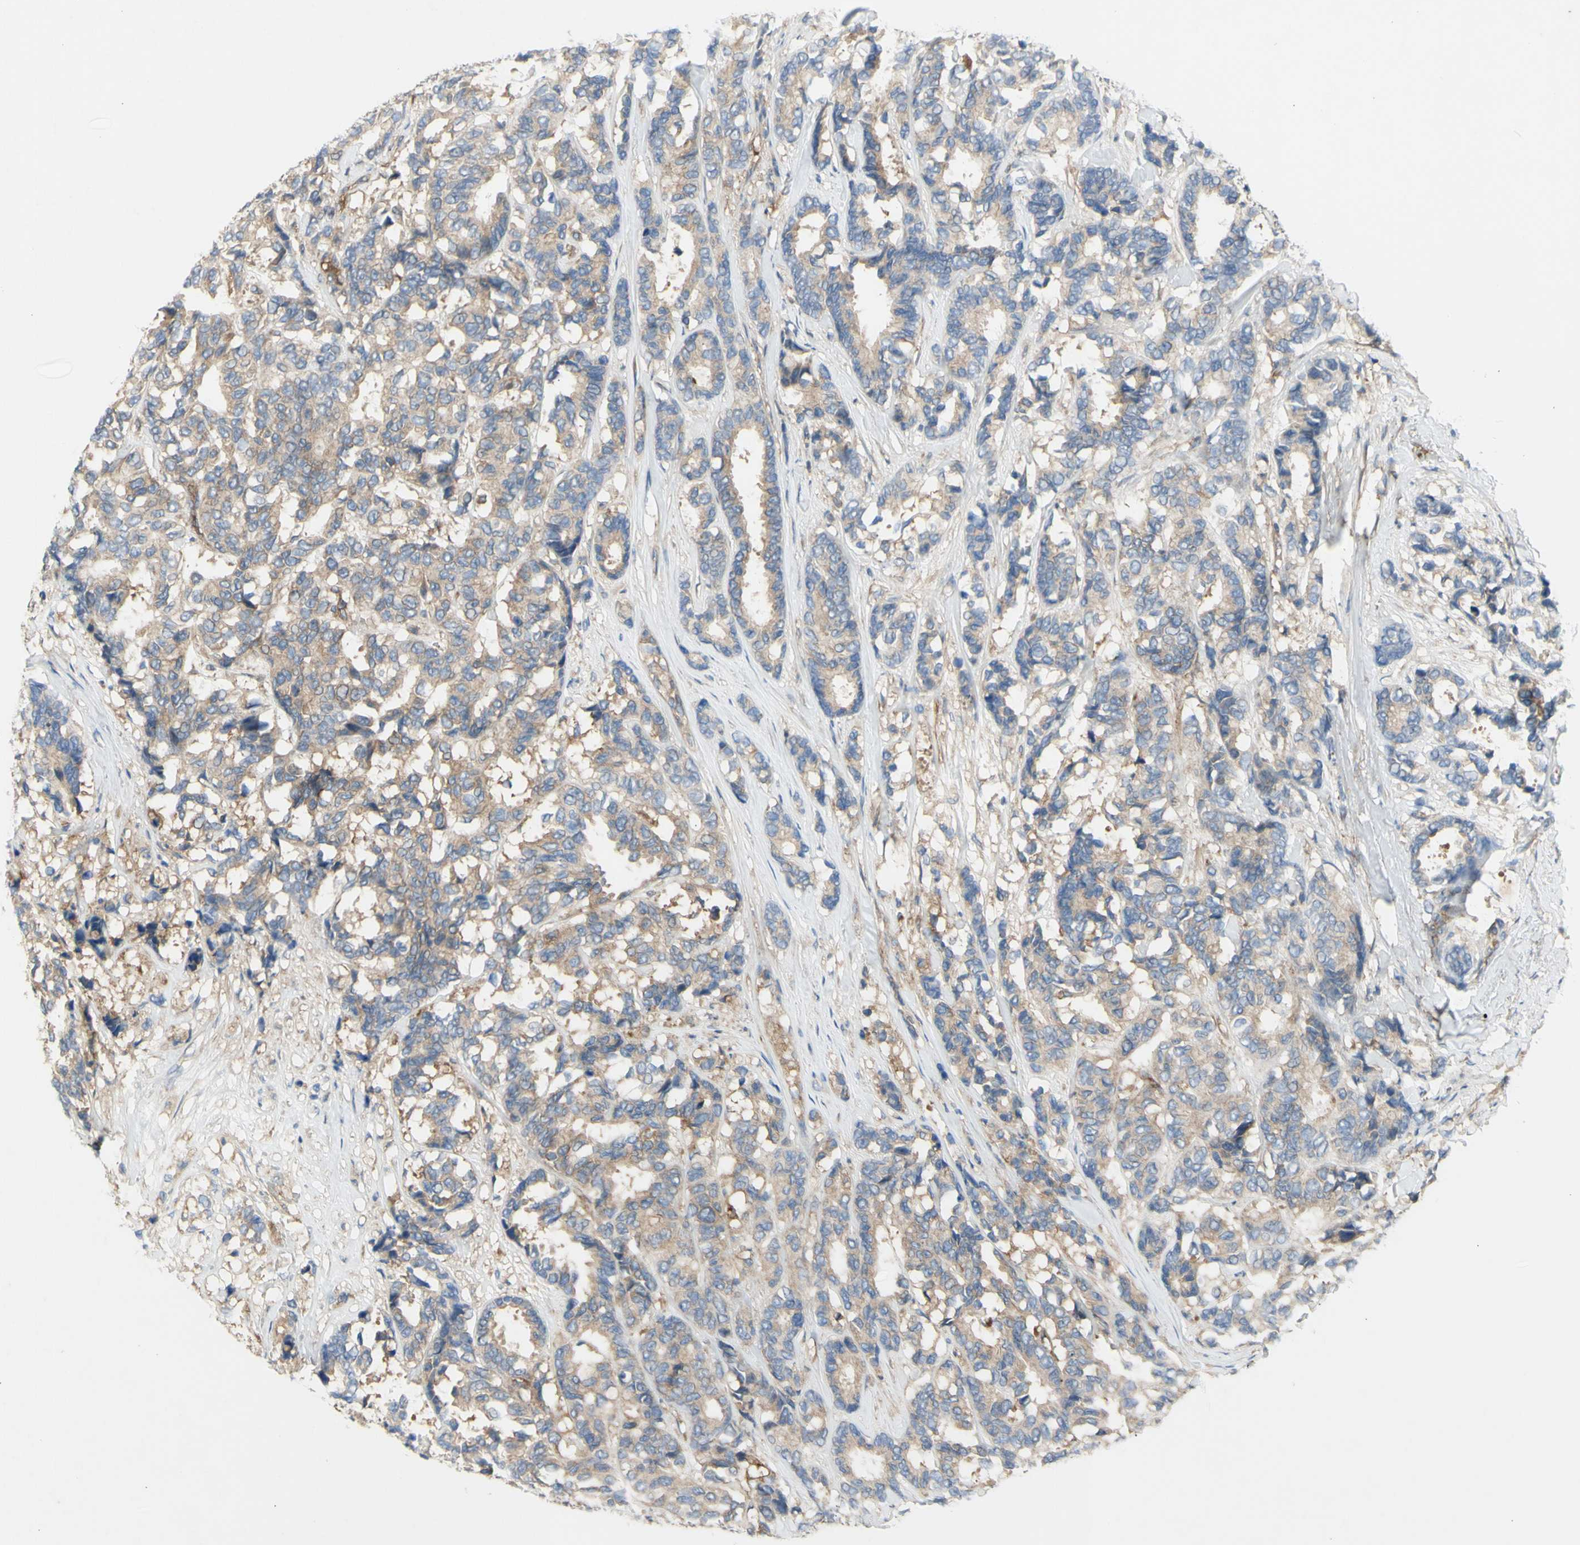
{"staining": {"intensity": "weak", "quantity": ">75%", "location": "cytoplasmic/membranous"}, "tissue": "breast cancer", "cell_type": "Tumor cells", "image_type": "cancer", "snomed": [{"axis": "morphology", "description": "Duct carcinoma"}, {"axis": "topography", "description": "Breast"}], "caption": "IHC histopathology image of neoplastic tissue: breast cancer stained using immunohistochemistry displays low levels of weak protein expression localized specifically in the cytoplasmic/membranous of tumor cells, appearing as a cytoplasmic/membranous brown color.", "gene": "KLC1", "patient": {"sex": "female", "age": 87}}